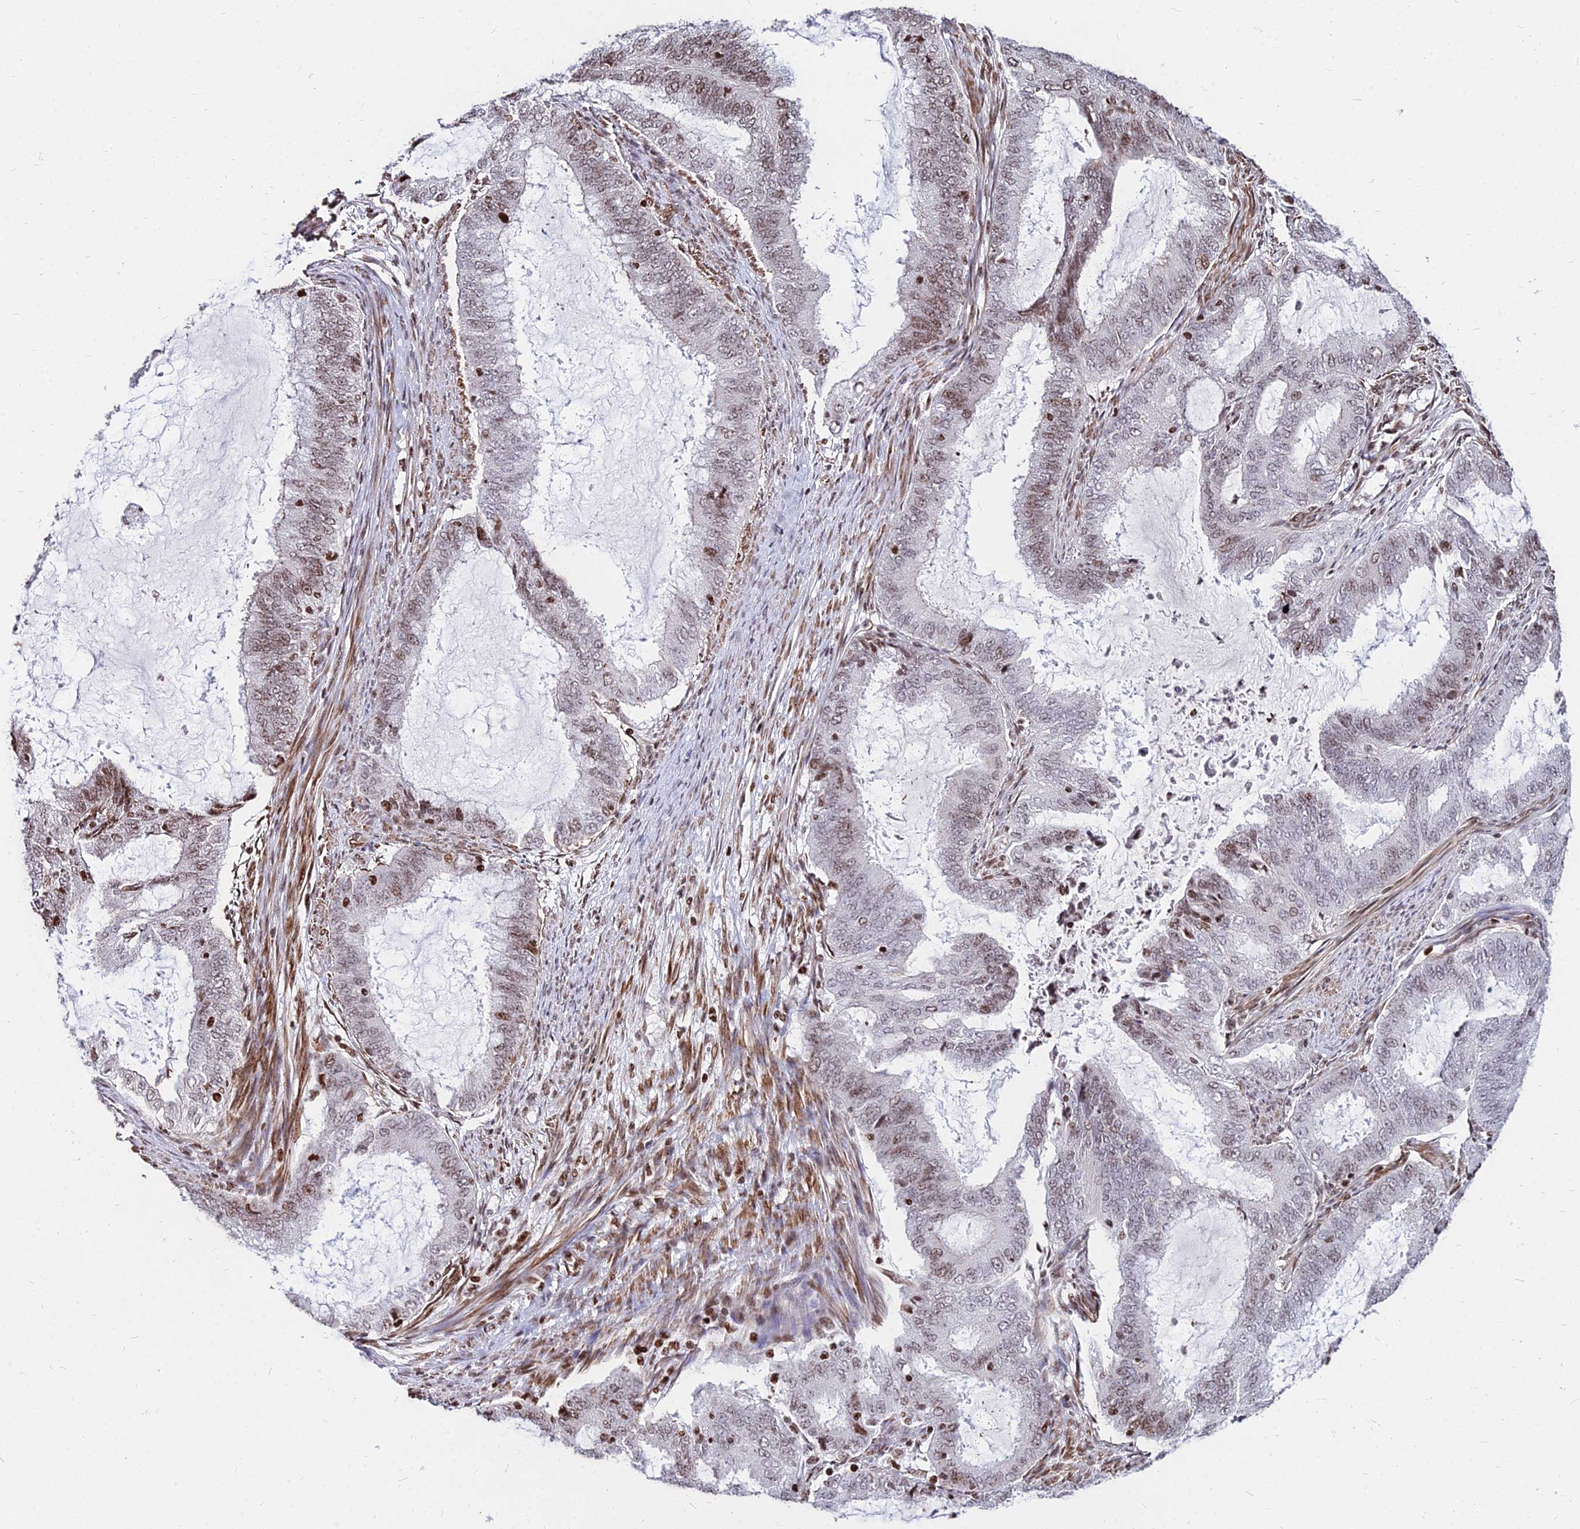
{"staining": {"intensity": "moderate", "quantity": "25%-75%", "location": "nuclear"}, "tissue": "endometrial cancer", "cell_type": "Tumor cells", "image_type": "cancer", "snomed": [{"axis": "morphology", "description": "Adenocarcinoma, NOS"}, {"axis": "topography", "description": "Endometrium"}], "caption": "Endometrial cancer (adenocarcinoma) was stained to show a protein in brown. There is medium levels of moderate nuclear staining in about 25%-75% of tumor cells.", "gene": "NYAP2", "patient": {"sex": "female", "age": 51}}